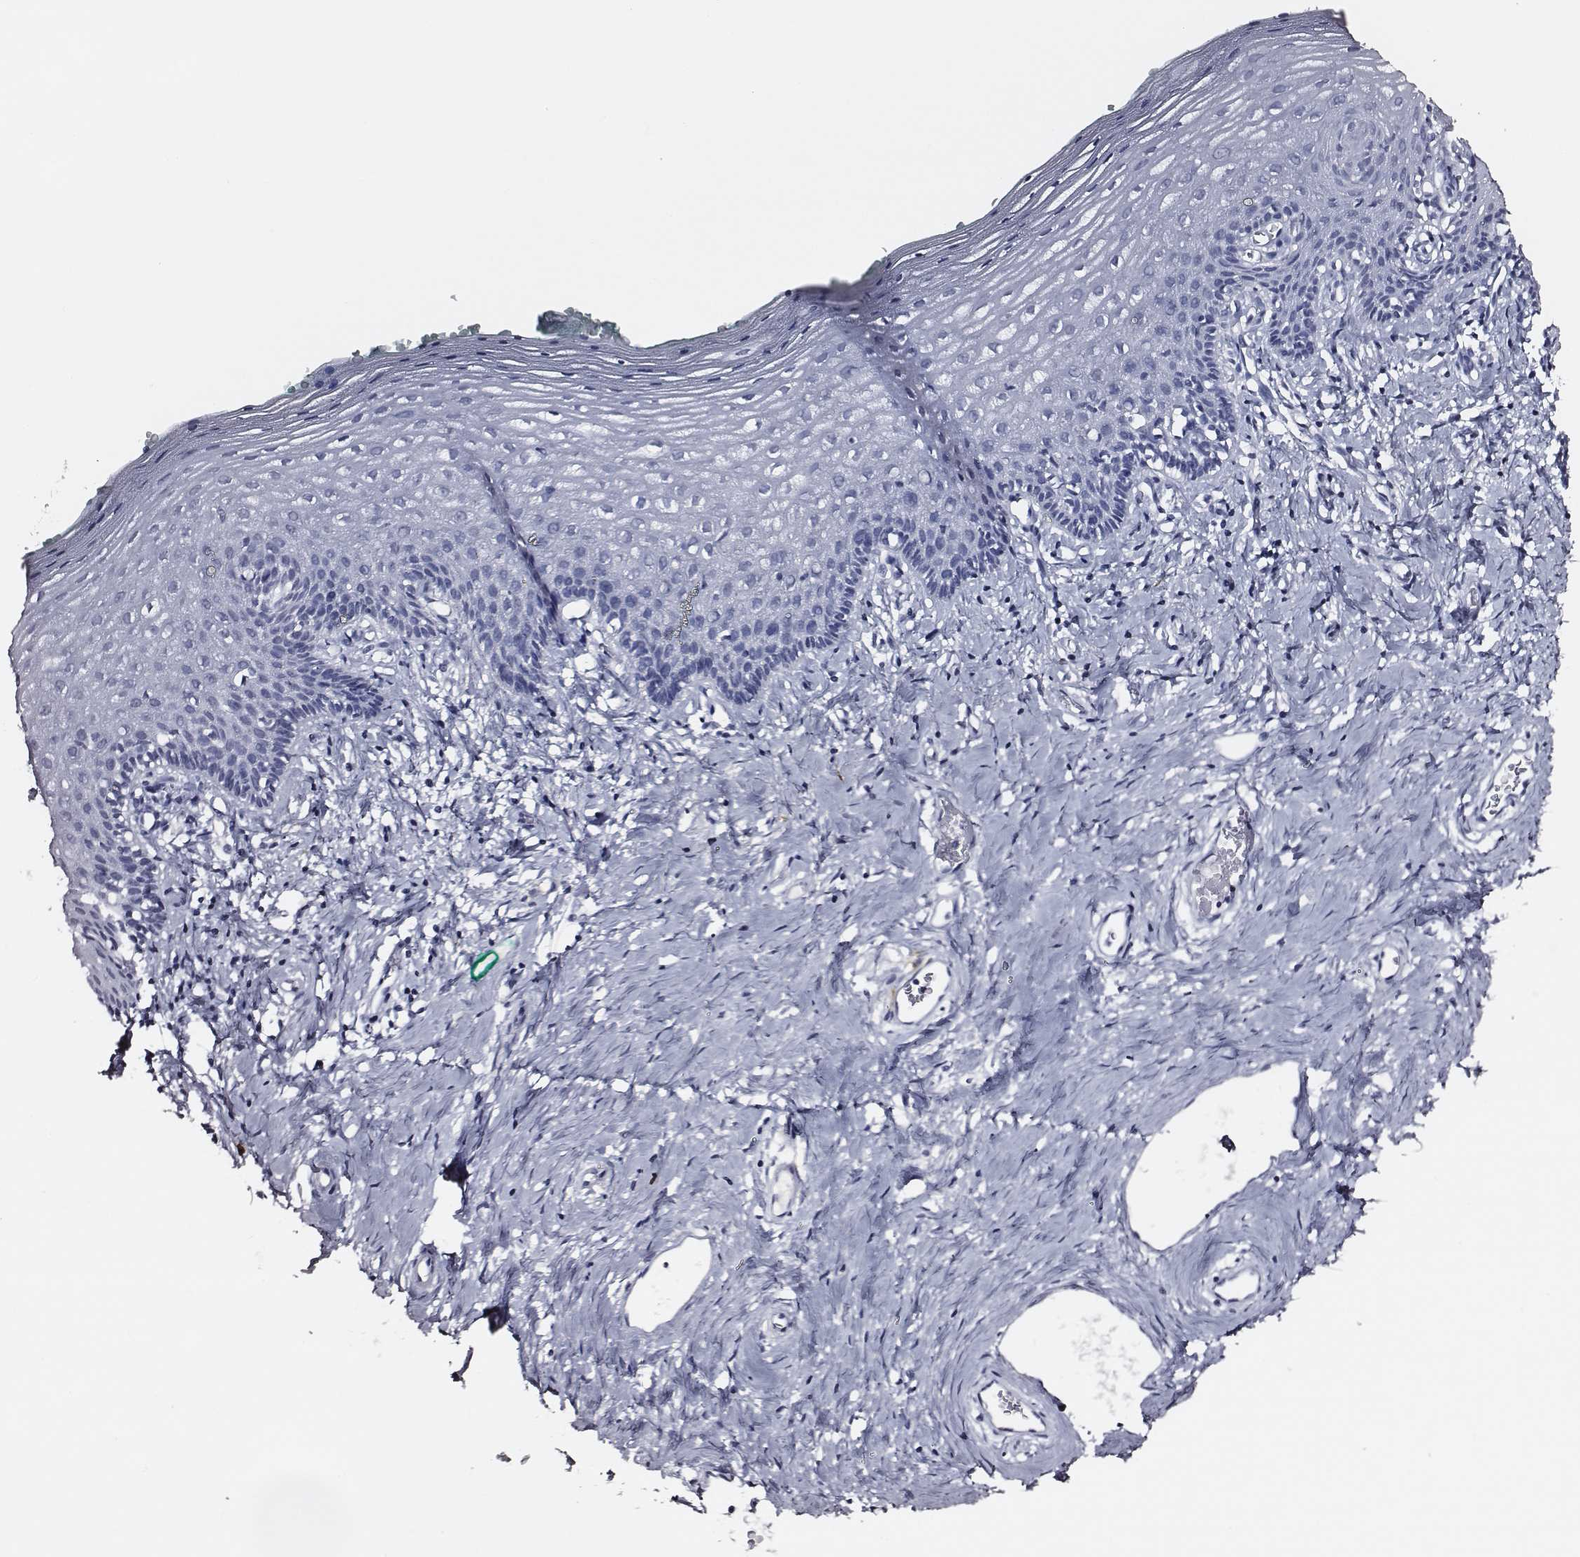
{"staining": {"intensity": "negative", "quantity": "none", "location": "none"}, "tissue": "vagina", "cell_type": "Squamous epithelial cells", "image_type": "normal", "snomed": [{"axis": "morphology", "description": "Normal tissue, NOS"}, {"axis": "topography", "description": "Vagina"}], "caption": "Immunohistochemical staining of normal vagina demonstrates no significant staining in squamous epithelial cells.", "gene": "DPEP1", "patient": {"sex": "female", "age": 42}}